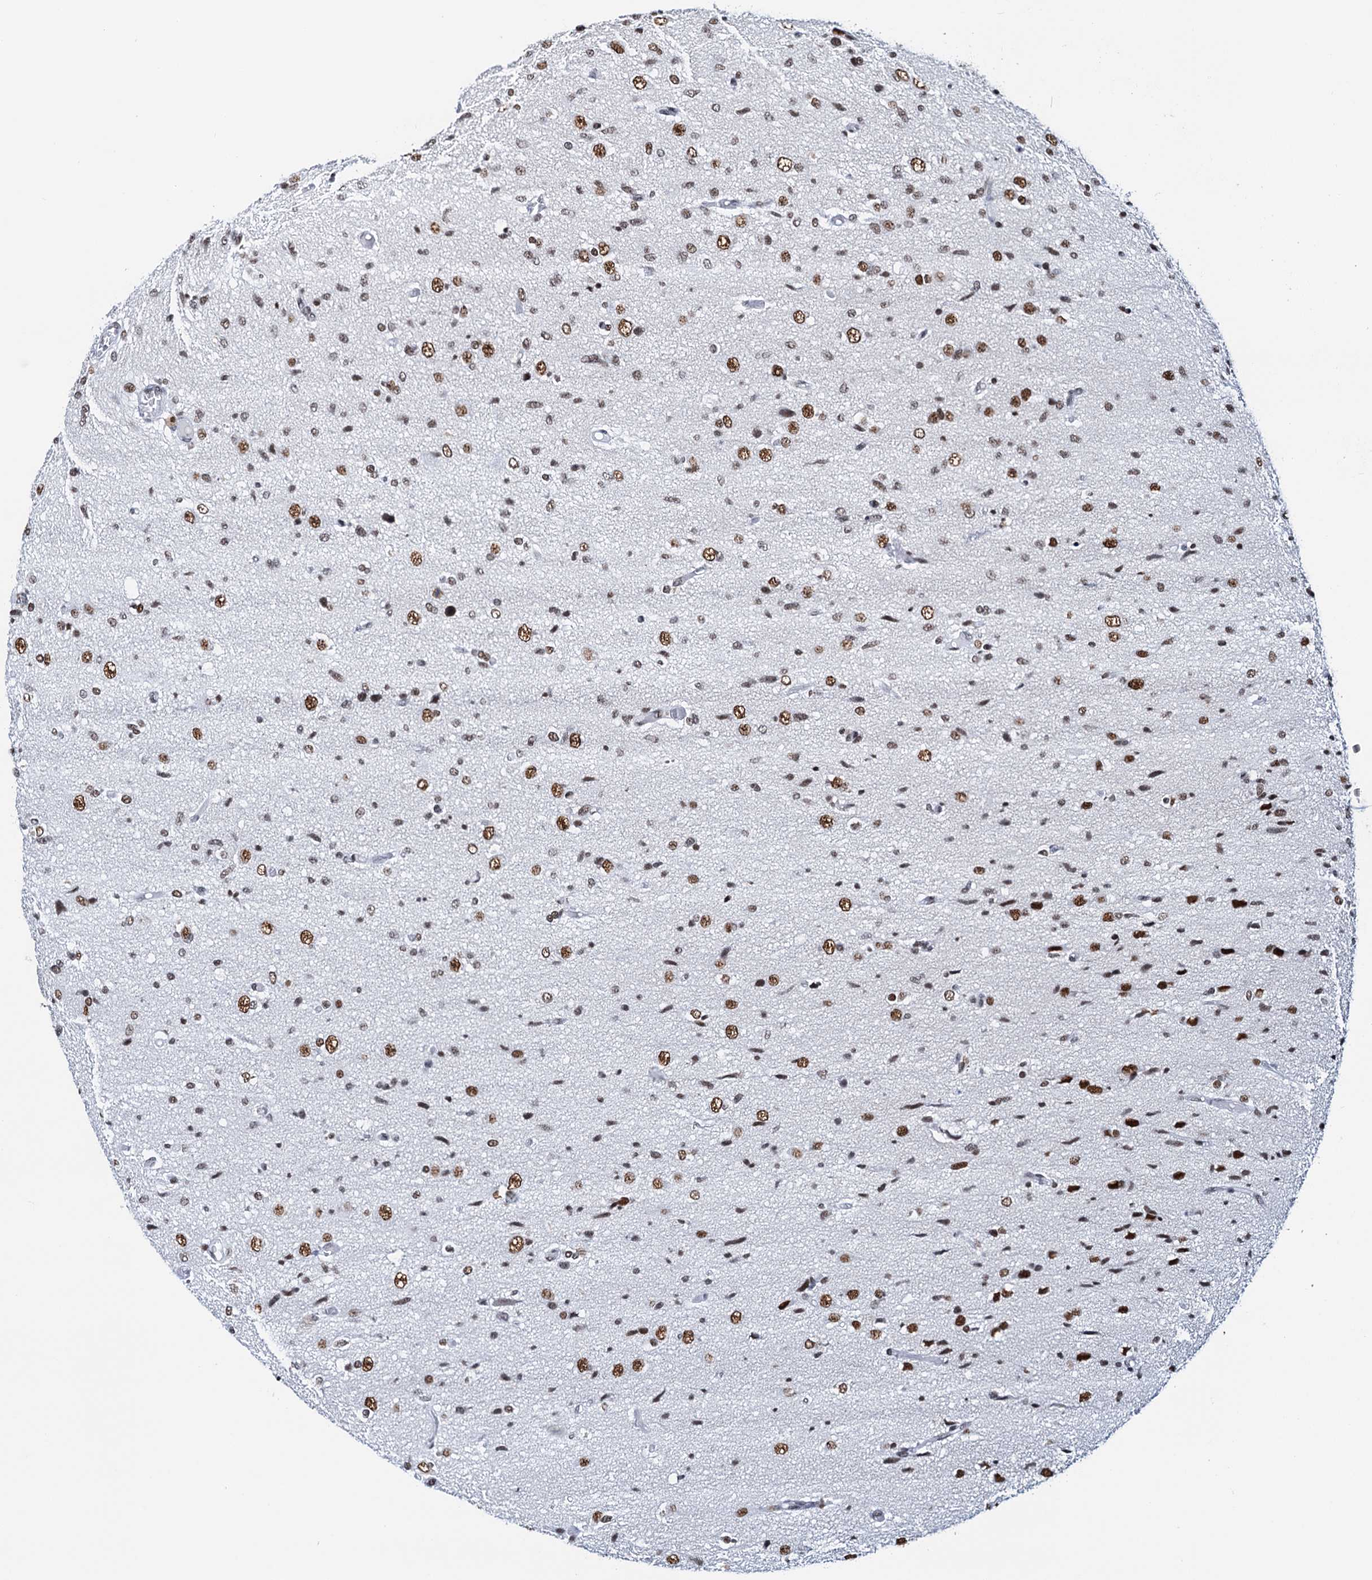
{"staining": {"intensity": "moderate", "quantity": "25%-75%", "location": "nuclear"}, "tissue": "glioma", "cell_type": "Tumor cells", "image_type": "cancer", "snomed": [{"axis": "morphology", "description": "Glioma, malignant, High grade"}, {"axis": "topography", "description": "Brain"}], "caption": "High-grade glioma (malignant) stained for a protein (brown) demonstrates moderate nuclear positive staining in about 25%-75% of tumor cells.", "gene": "SLTM", "patient": {"sex": "female", "age": 59}}